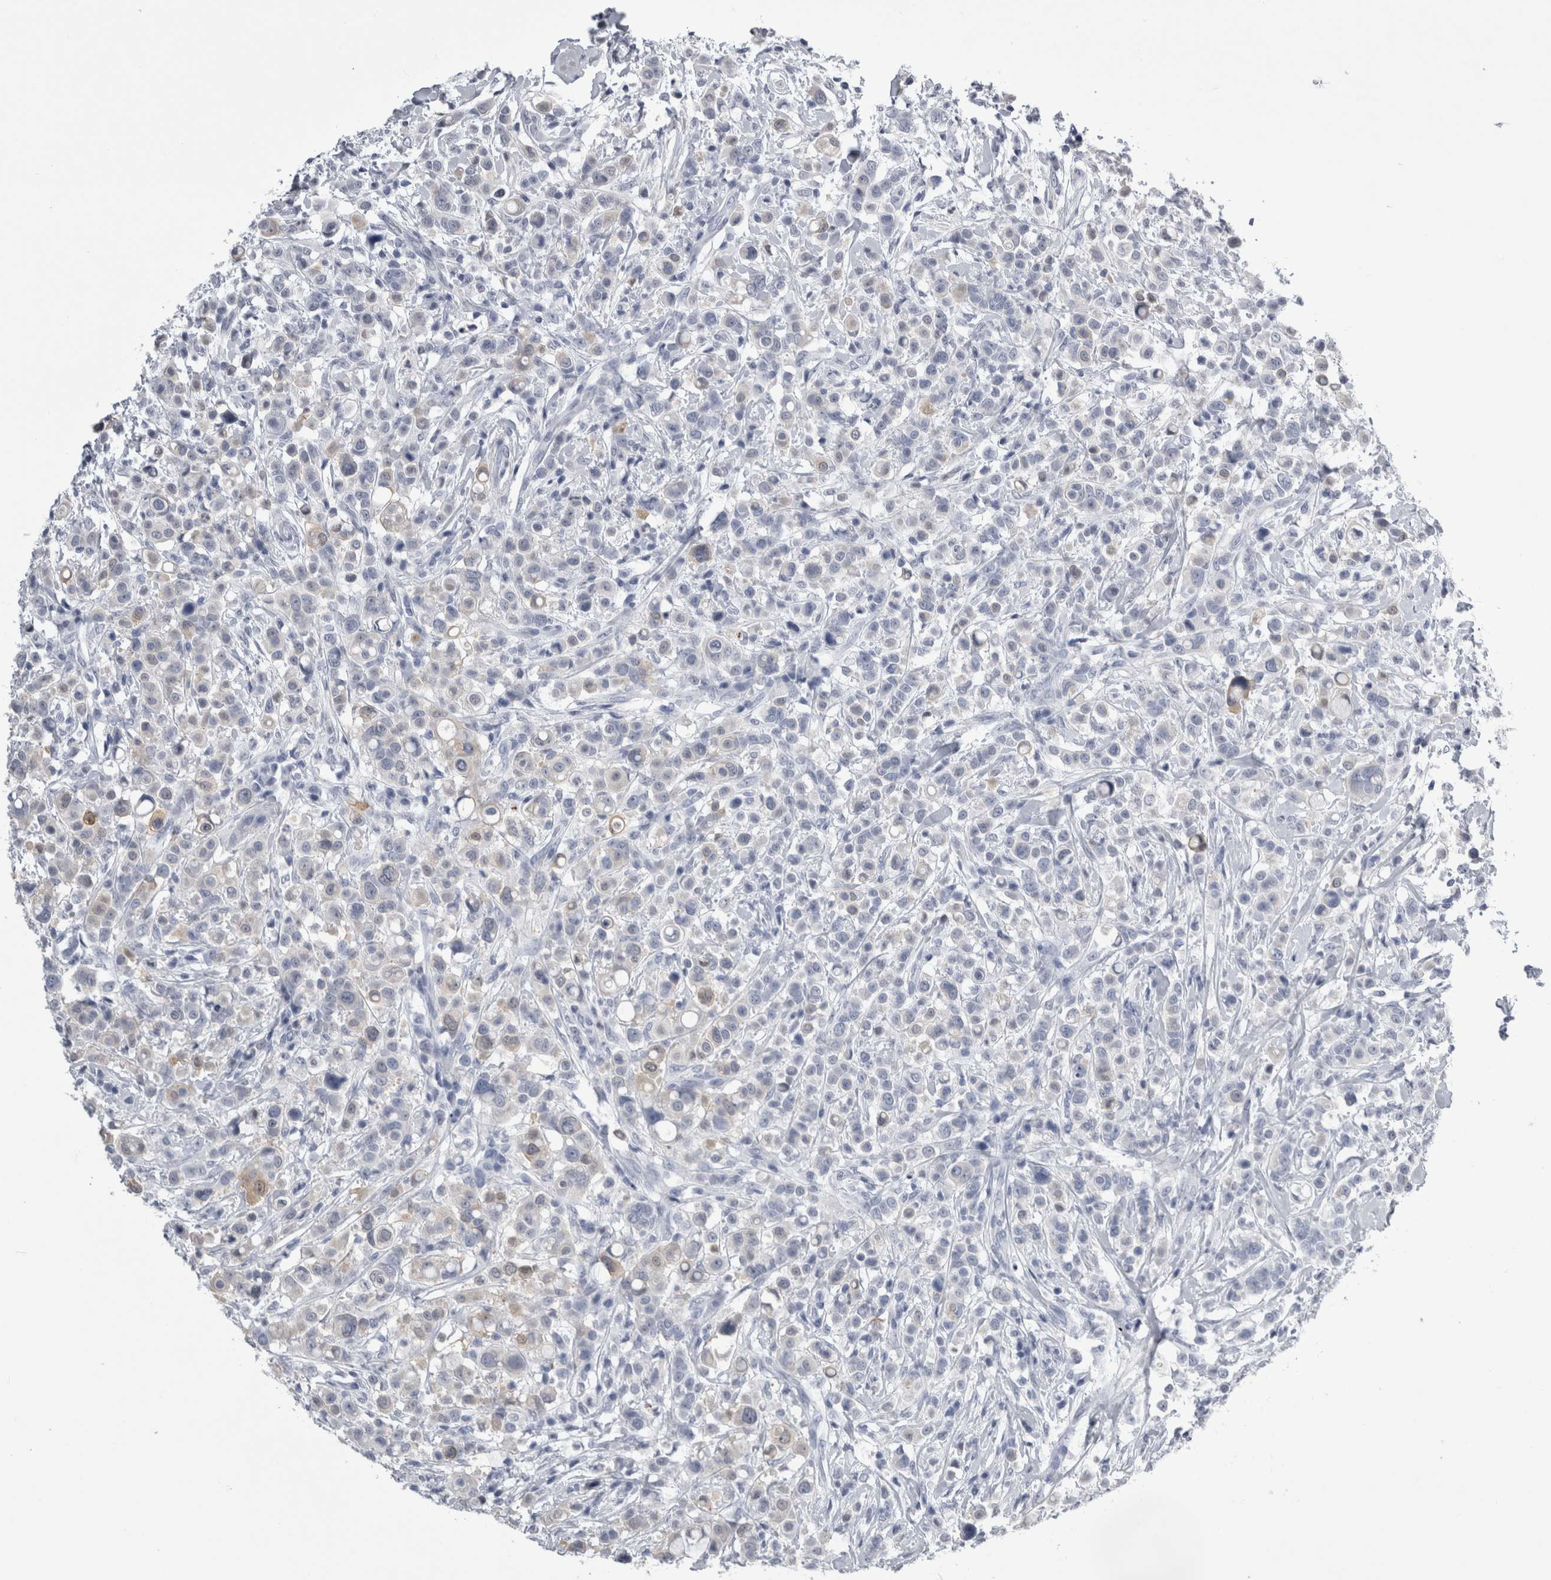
{"staining": {"intensity": "negative", "quantity": "none", "location": "none"}, "tissue": "breast cancer", "cell_type": "Tumor cells", "image_type": "cancer", "snomed": [{"axis": "morphology", "description": "Duct carcinoma"}, {"axis": "topography", "description": "Breast"}], "caption": "A high-resolution image shows immunohistochemistry (IHC) staining of breast cancer (intraductal carcinoma), which displays no significant expression in tumor cells. (Immunohistochemistry (ihc), brightfield microscopy, high magnification).", "gene": "ALDH8A1", "patient": {"sex": "female", "age": 27}}